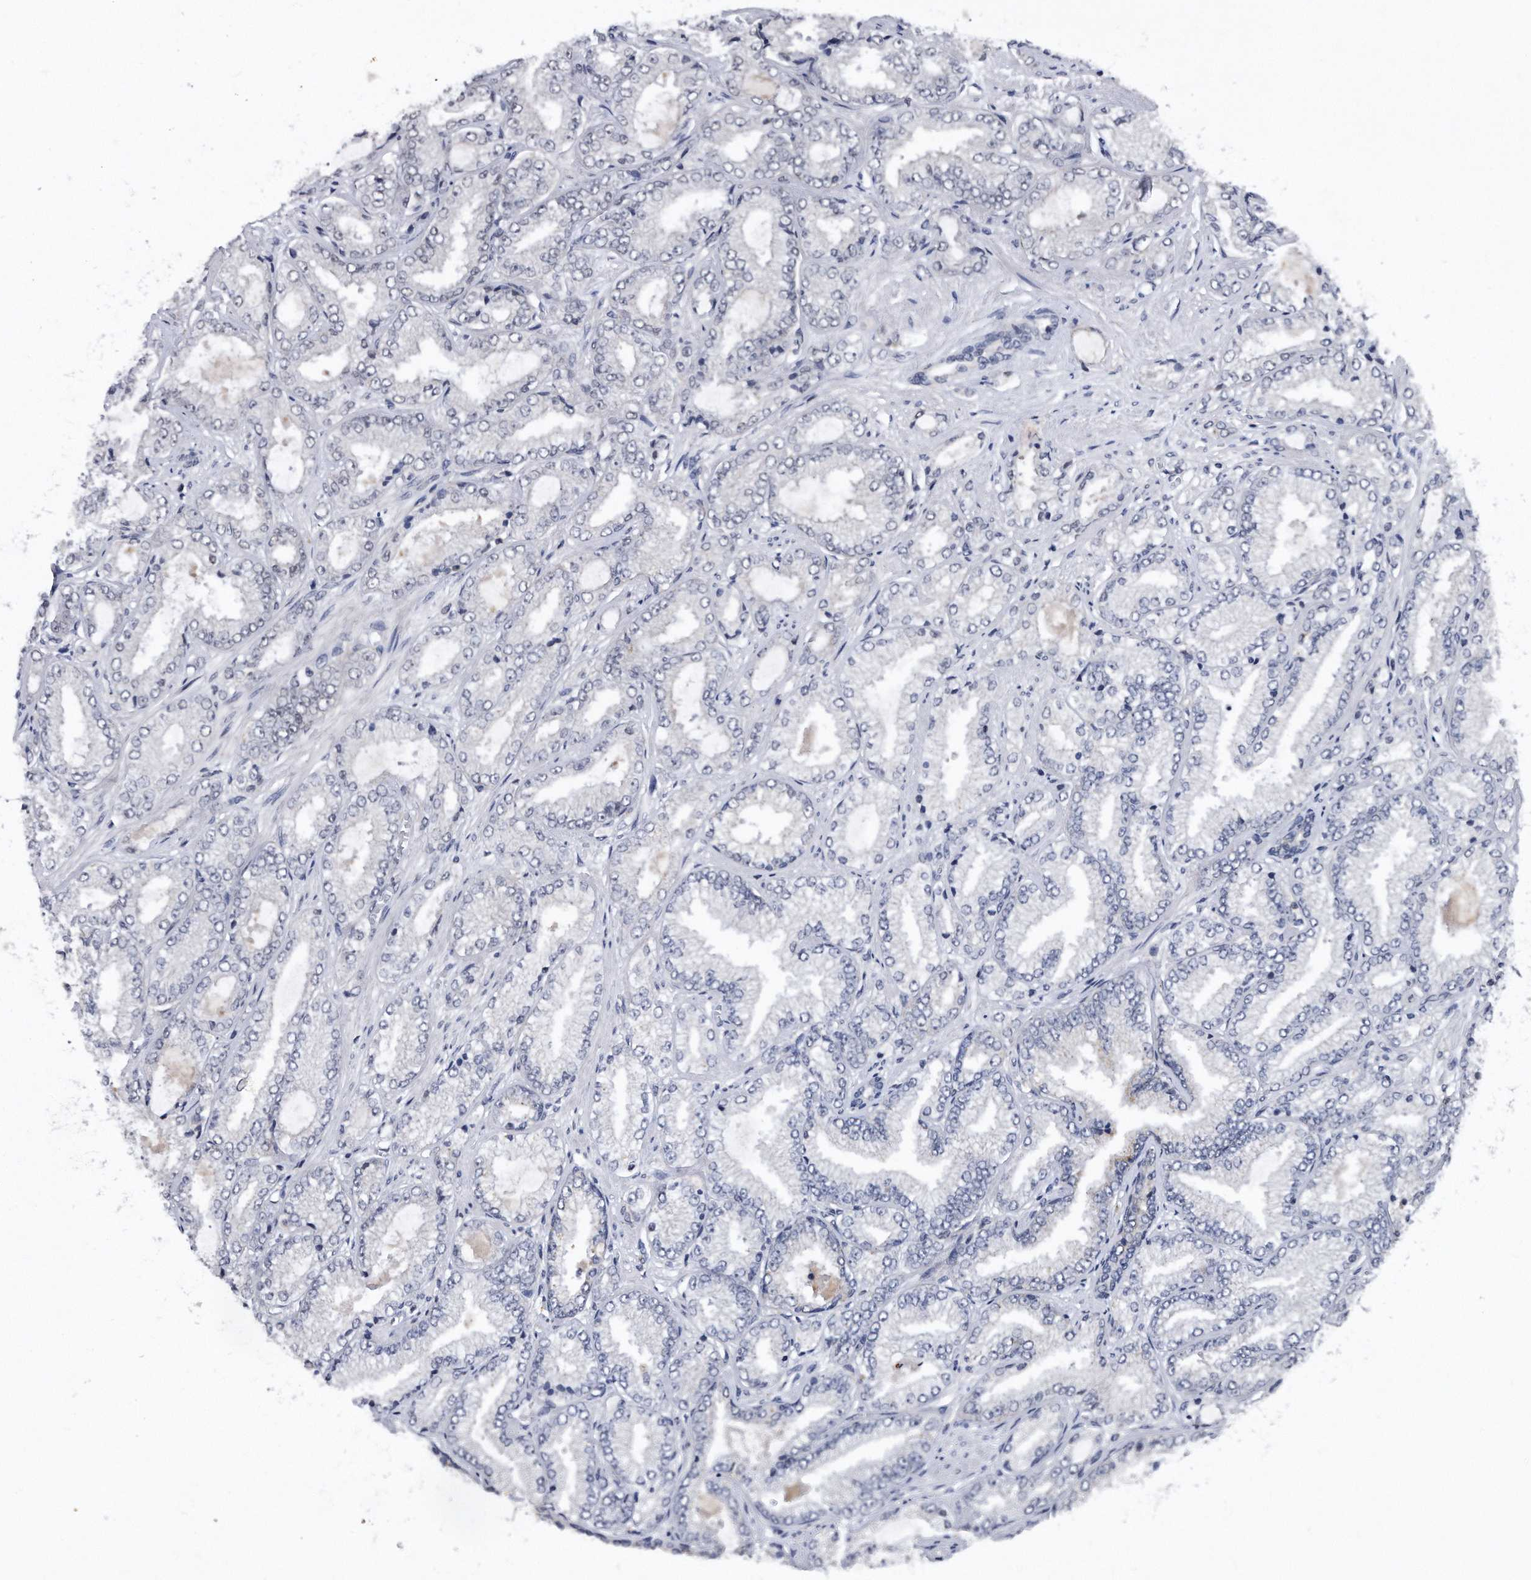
{"staining": {"intensity": "negative", "quantity": "none", "location": "none"}, "tissue": "prostate cancer", "cell_type": "Tumor cells", "image_type": "cancer", "snomed": [{"axis": "morphology", "description": "Adenocarcinoma, High grade"}, {"axis": "topography", "description": "Prostate"}], "caption": "DAB (3,3'-diaminobenzidine) immunohistochemical staining of high-grade adenocarcinoma (prostate) reveals no significant positivity in tumor cells. (DAB immunohistochemistry (IHC), high magnification).", "gene": "VIRMA", "patient": {"sex": "male", "age": 71}}